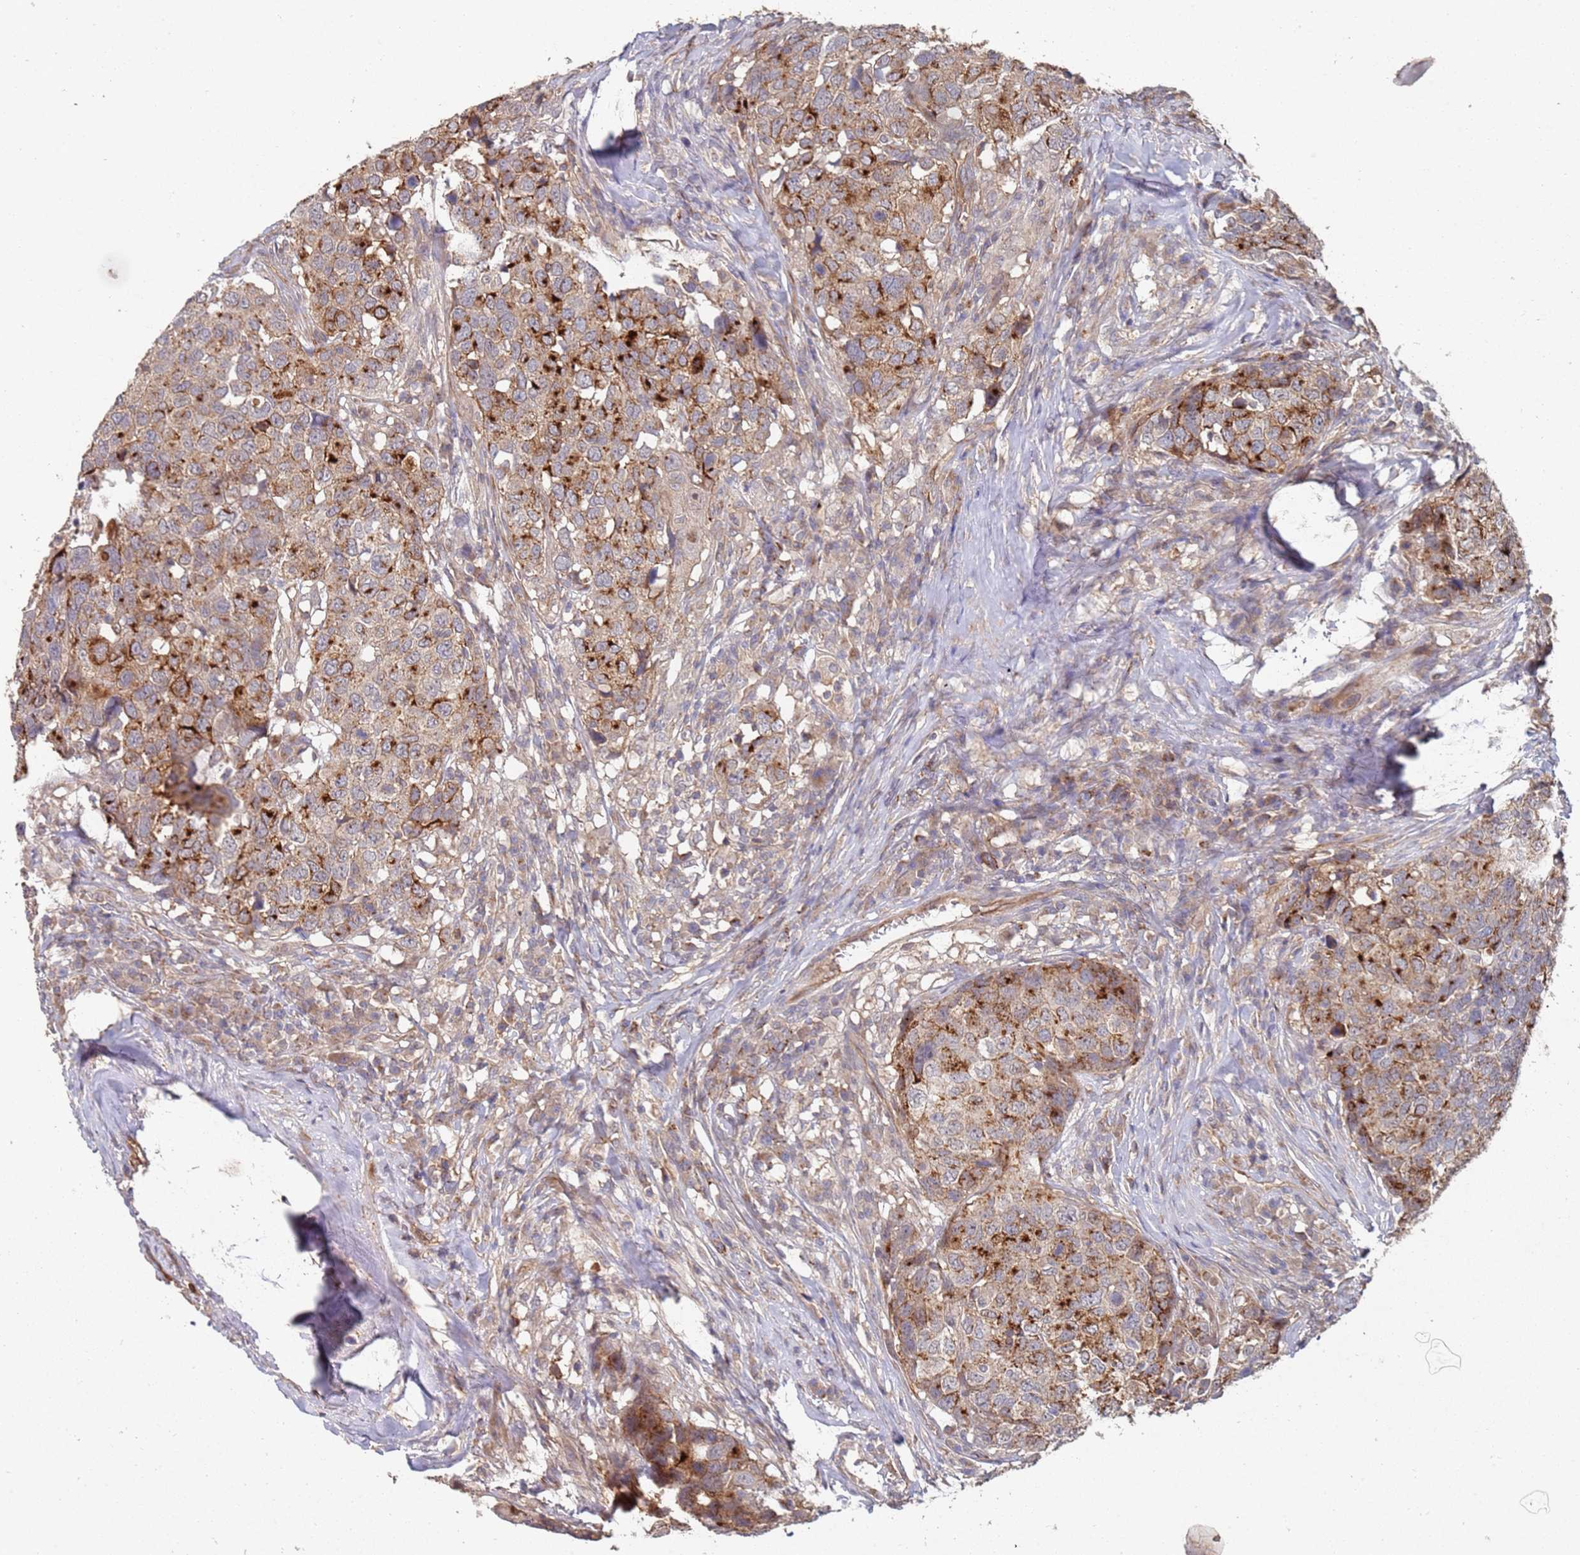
{"staining": {"intensity": "strong", "quantity": "25%-75%", "location": "cytoplasmic/membranous"}, "tissue": "head and neck cancer", "cell_type": "Tumor cells", "image_type": "cancer", "snomed": [{"axis": "morphology", "description": "Squamous cell carcinoma, NOS"}, {"axis": "topography", "description": "Head-Neck"}], "caption": "Immunohistochemistry of head and neck cancer displays high levels of strong cytoplasmic/membranous positivity in approximately 25%-75% of tumor cells. (Stains: DAB in brown, nuclei in blue, Microscopy: brightfield microscopy at high magnification).", "gene": "ABCB6", "patient": {"sex": "male", "age": 66}}